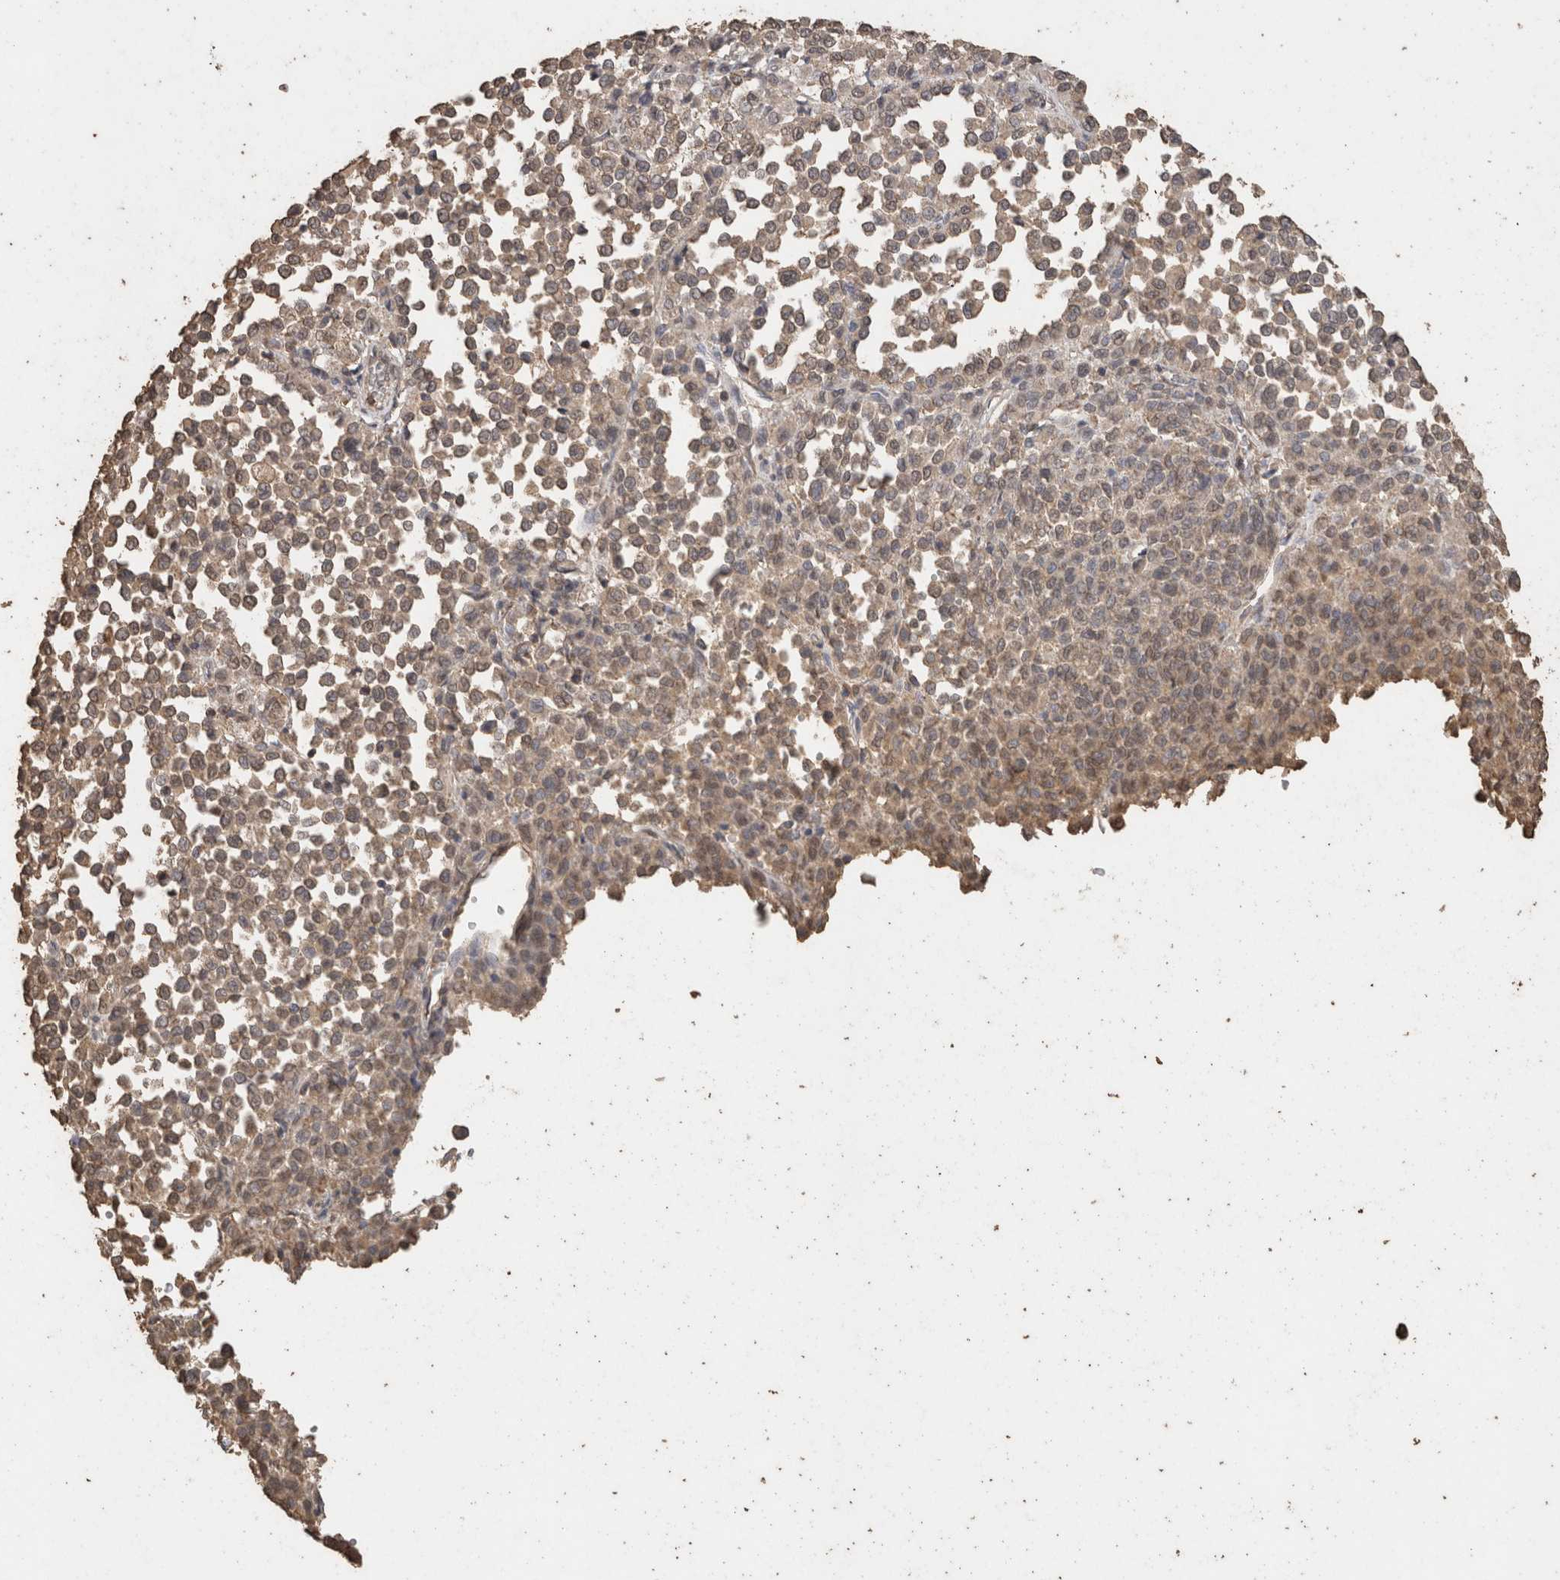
{"staining": {"intensity": "weak", "quantity": ">75%", "location": "cytoplasmic/membranous"}, "tissue": "melanoma", "cell_type": "Tumor cells", "image_type": "cancer", "snomed": [{"axis": "morphology", "description": "Malignant melanoma, Metastatic site"}, {"axis": "topography", "description": "Pancreas"}], "caption": "A low amount of weak cytoplasmic/membranous staining is identified in approximately >75% of tumor cells in melanoma tissue.", "gene": "CX3CL1", "patient": {"sex": "female", "age": 30}}